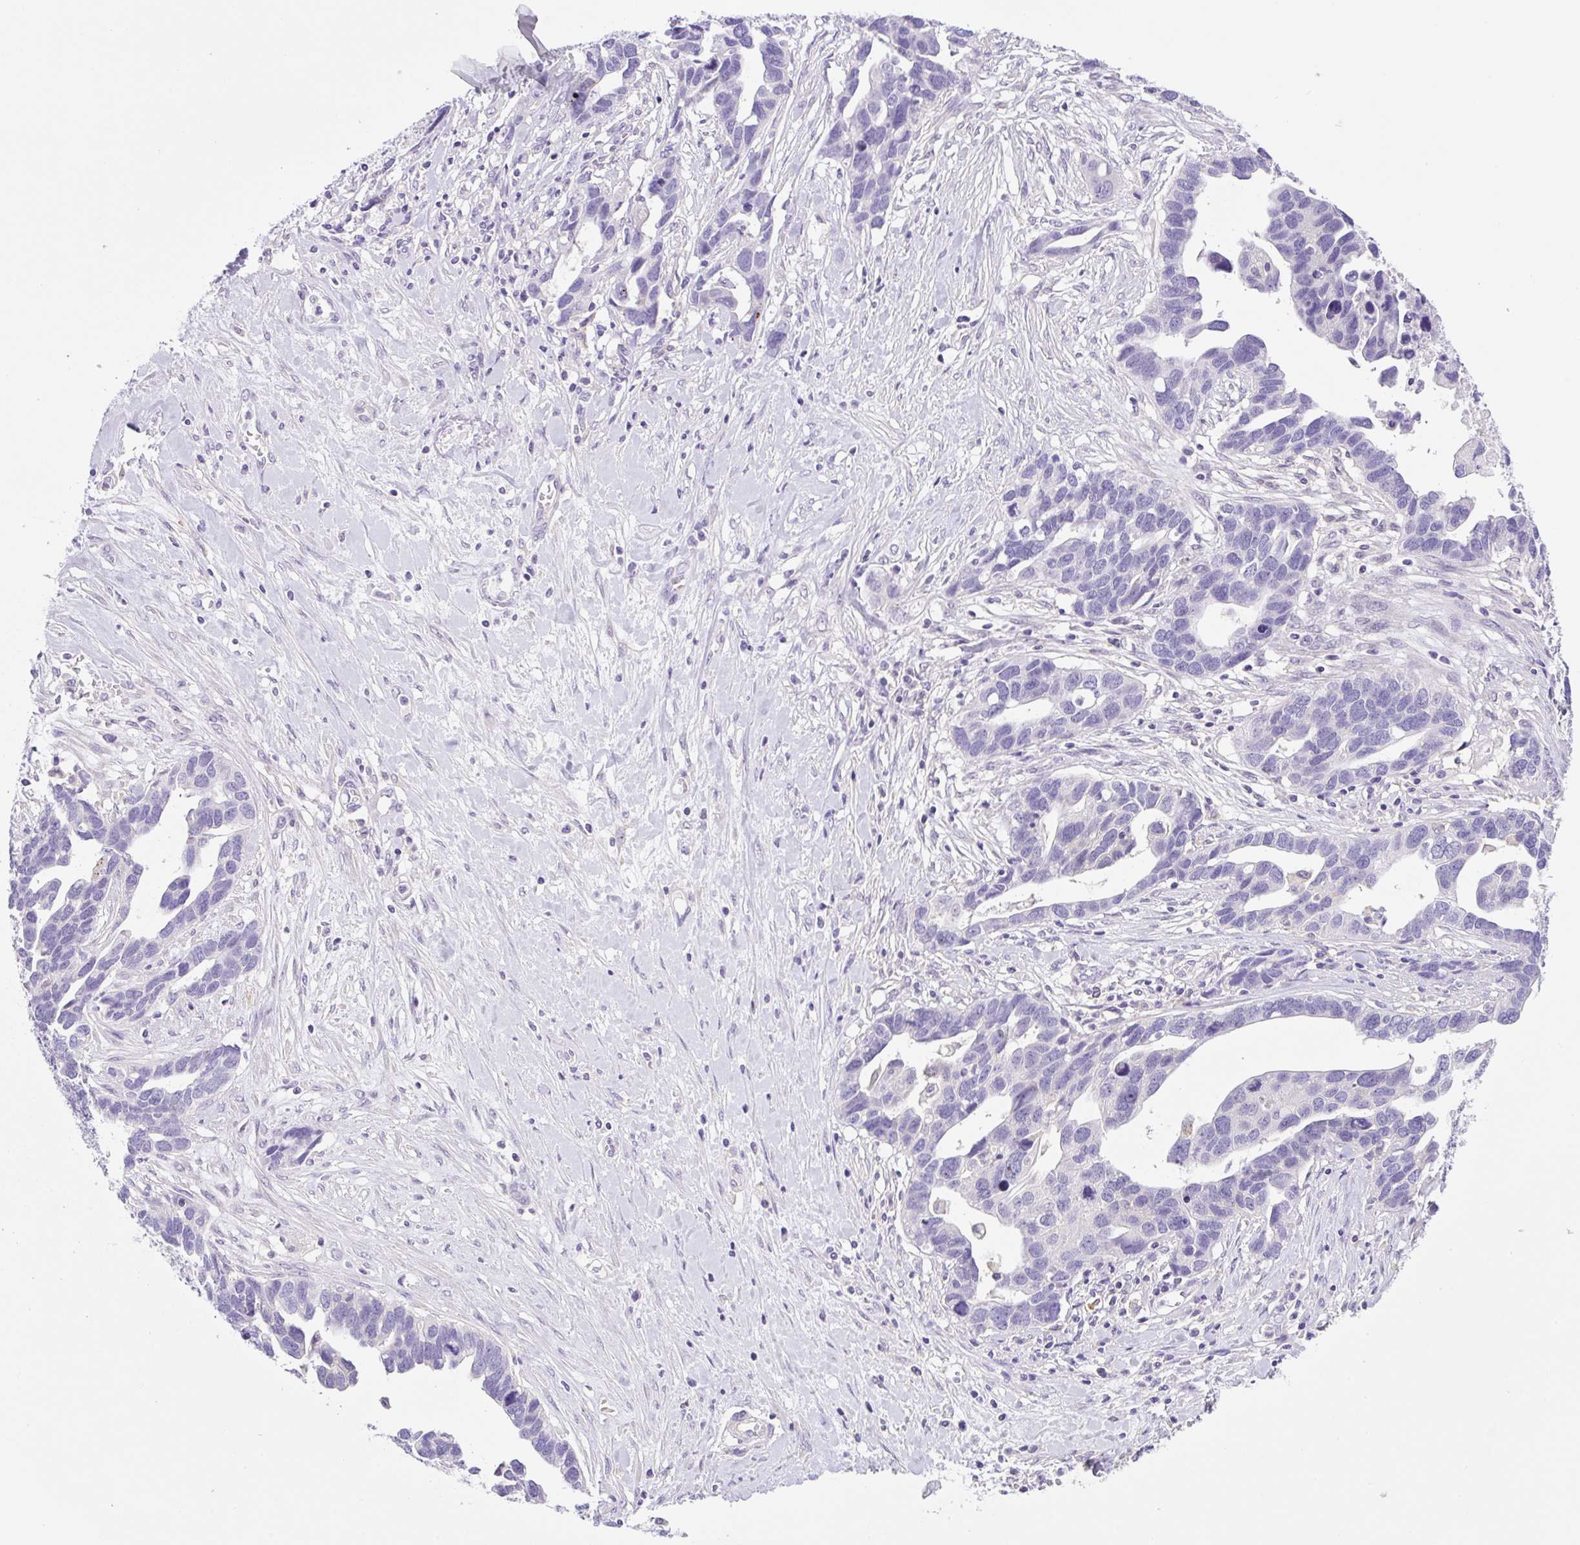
{"staining": {"intensity": "negative", "quantity": "none", "location": "none"}, "tissue": "ovarian cancer", "cell_type": "Tumor cells", "image_type": "cancer", "snomed": [{"axis": "morphology", "description": "Cystadenocarcinoma, serous, NOS"}, {"axis": "topography", "description": "Ovary"}], "caption": "There is no significant expression in tumor cells of ovarian cancer.", "gene": "CAMK2B", "patient": {"sex": "female", "age": 54}}